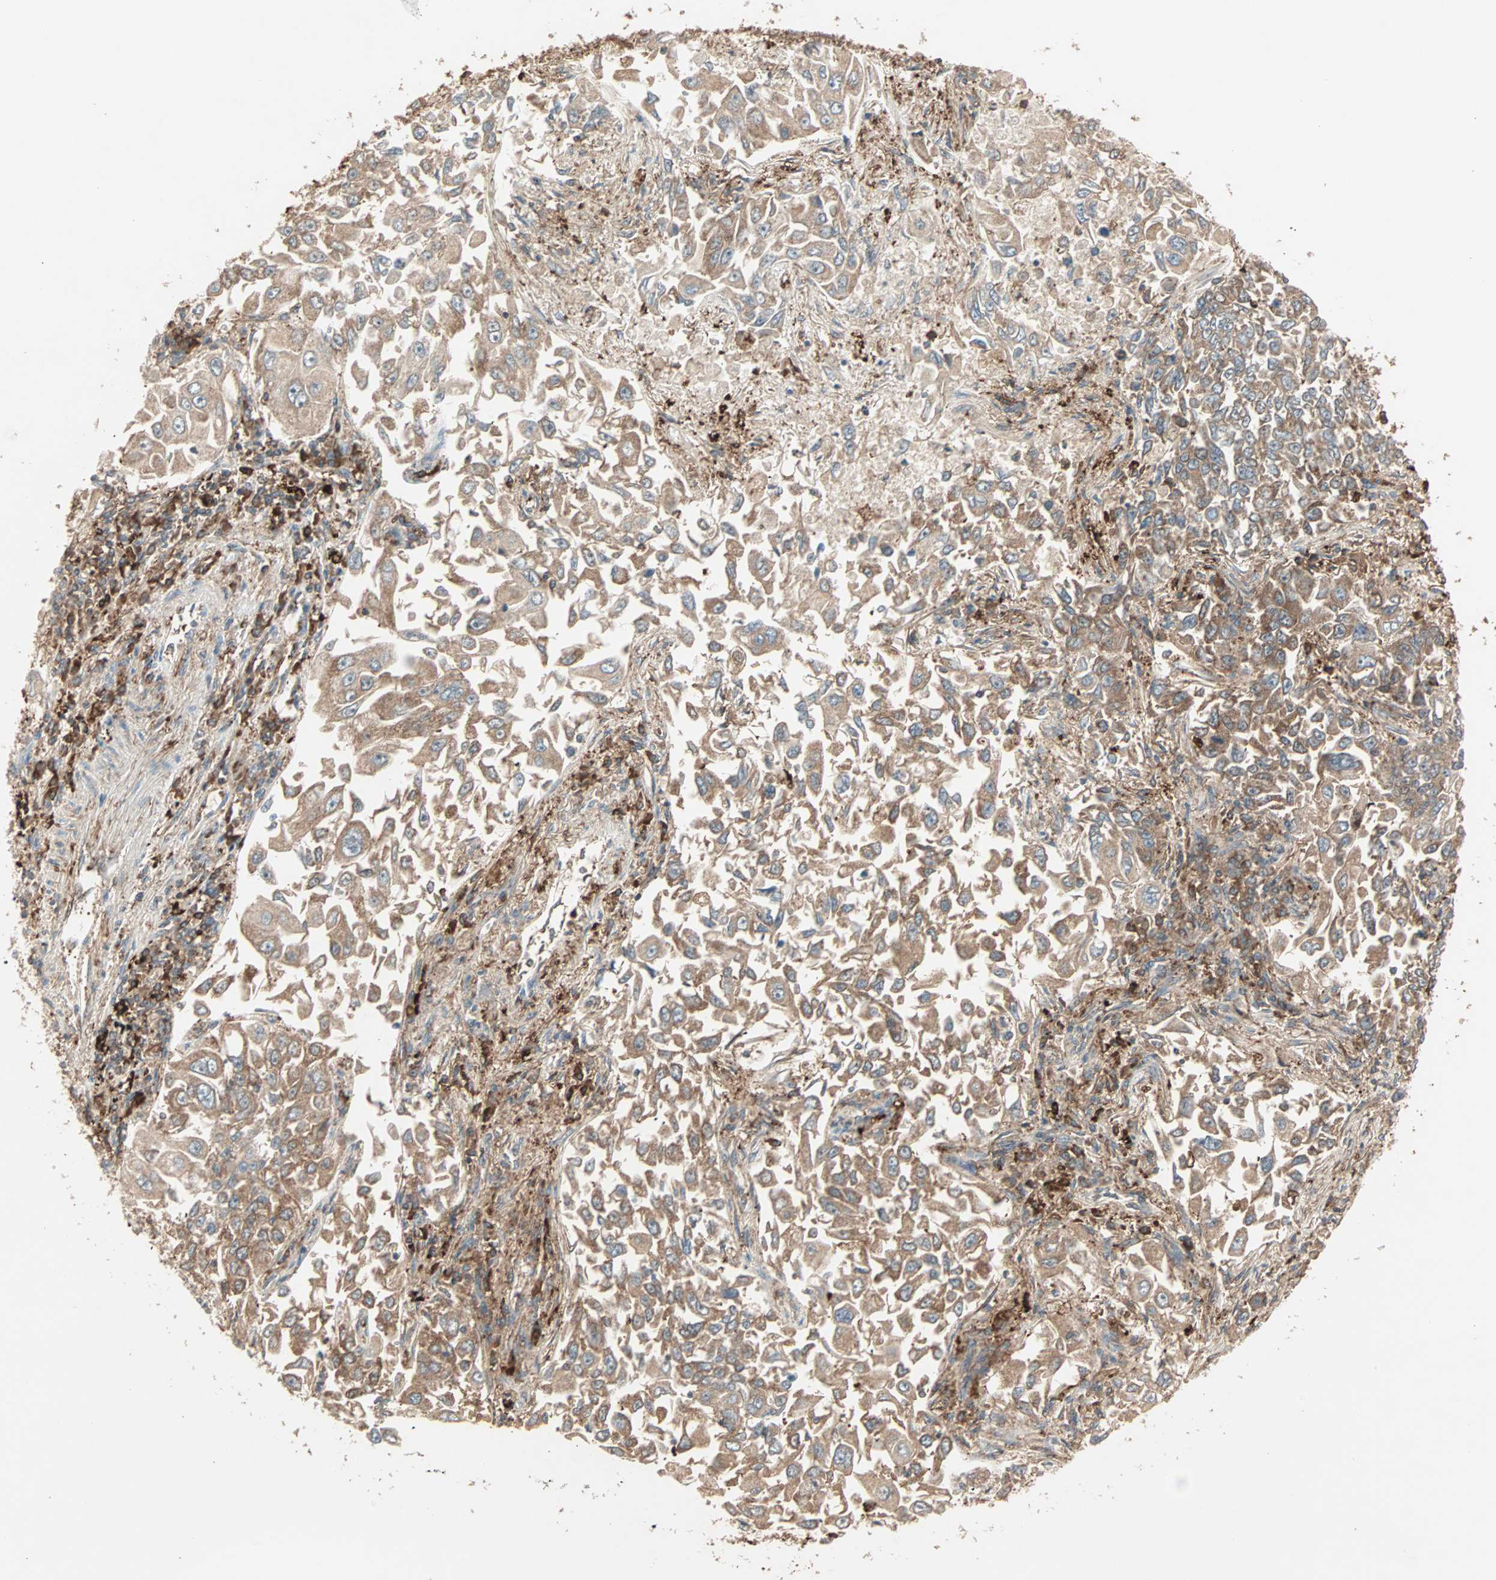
{"staining": {"intensity": "moderate", "quantity": ">75%", "location": "cytoplasmic/membranous"}, "tissue": "lung cancer", "cell_type": "Tumor cells", "image_type": "cancer", "snomed": [{"axis": "morphology", "description": "Adenocarcinoma, NOS"}, {"axis": "topography", "description": "Lung"}], "caption": "Brown immunohistochemical staining in human lung cancer (adenocarcinoma) displays moderate cytoplasmic/membranous expression in approximately >75% of tumor cells.", "gene": "MMP3", "patient": {"sex": "male", "age": 84}}